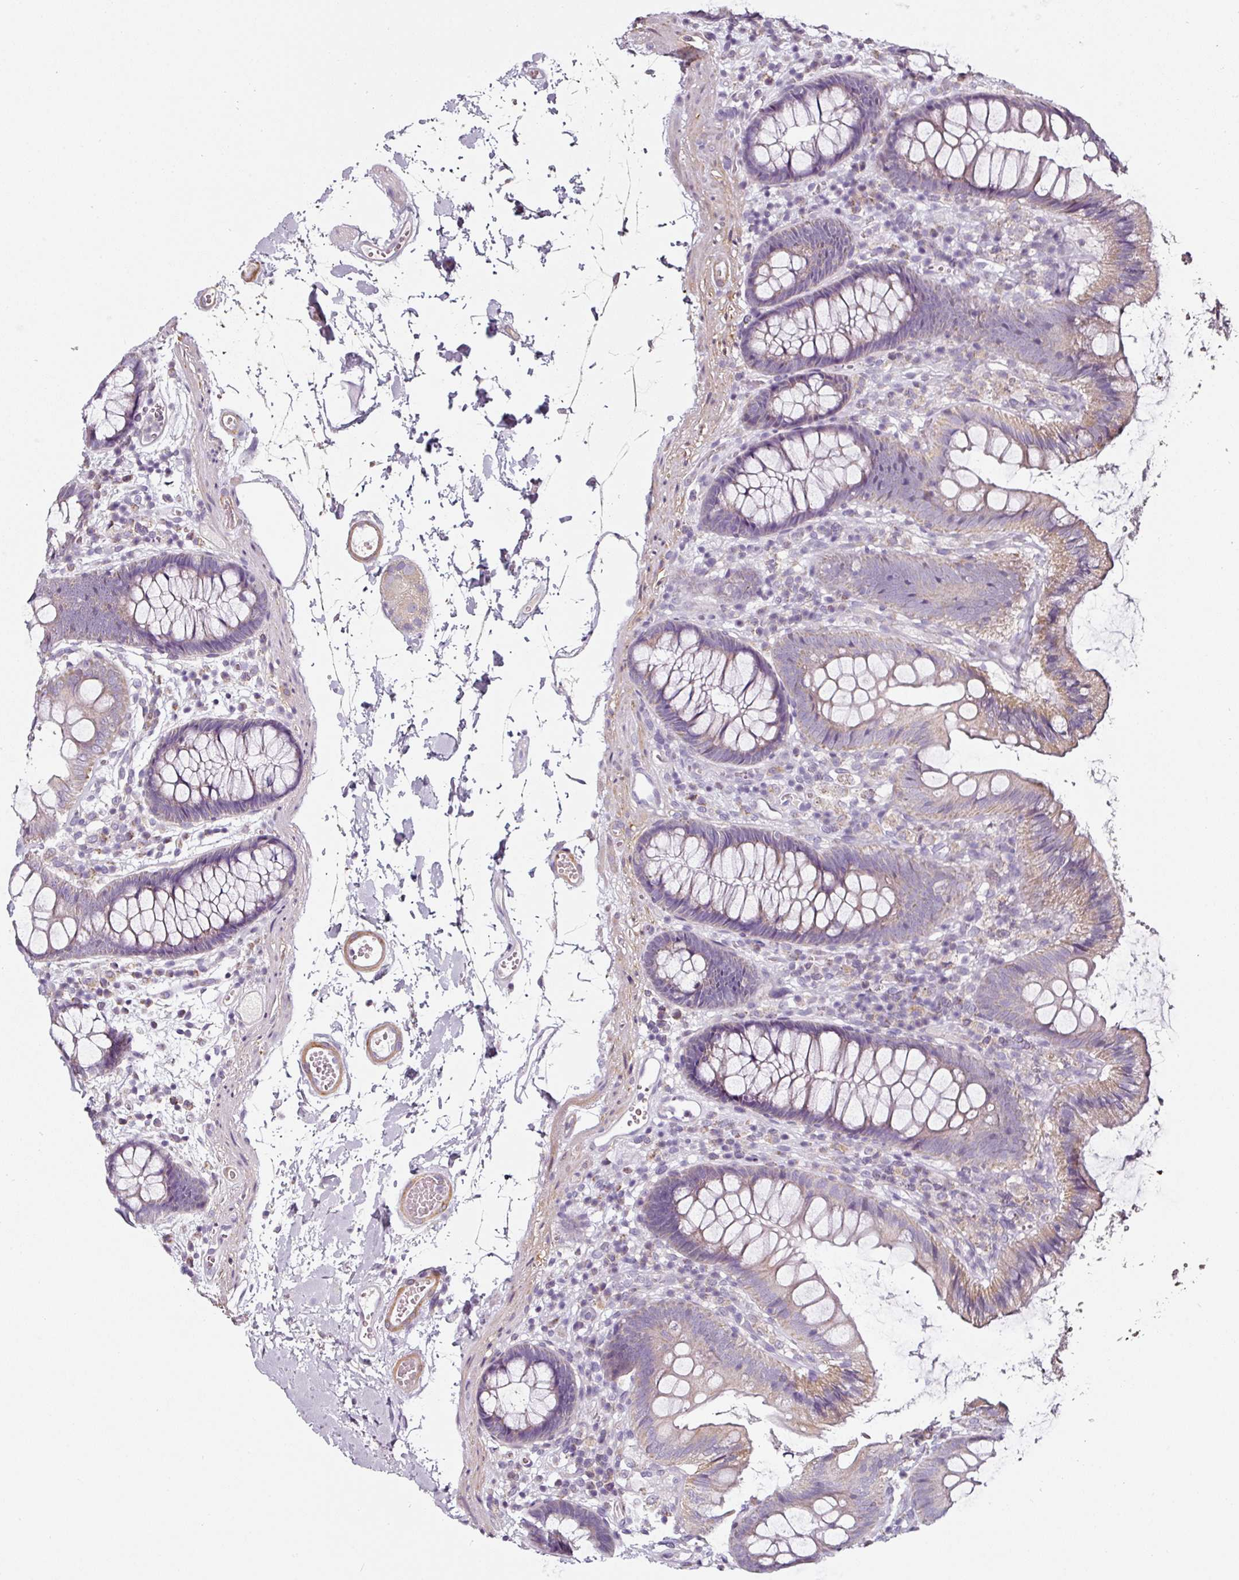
{"staining": {"intensity": "moderate", "quantity": "25%-75%", "location": "cytoplasmic/membranous"}, "tissue": "colon", "cell_type": "Endothelial cells", "image_type": "normal", "snomed": [{"axis": "morphology", "description": "Normal tissue, NOS"}, {"axis": "topography", "description": "Colon"}], "caption": "The histopathology image shows immunohistochemical staining of unremarkable colon. There is moderate cytoplasmic/membranous positivity is appreciated in approximately 25%-75% of endothelial cells.", "gene": "CAP2", "patient": {"sex": "male", "age": 84}}